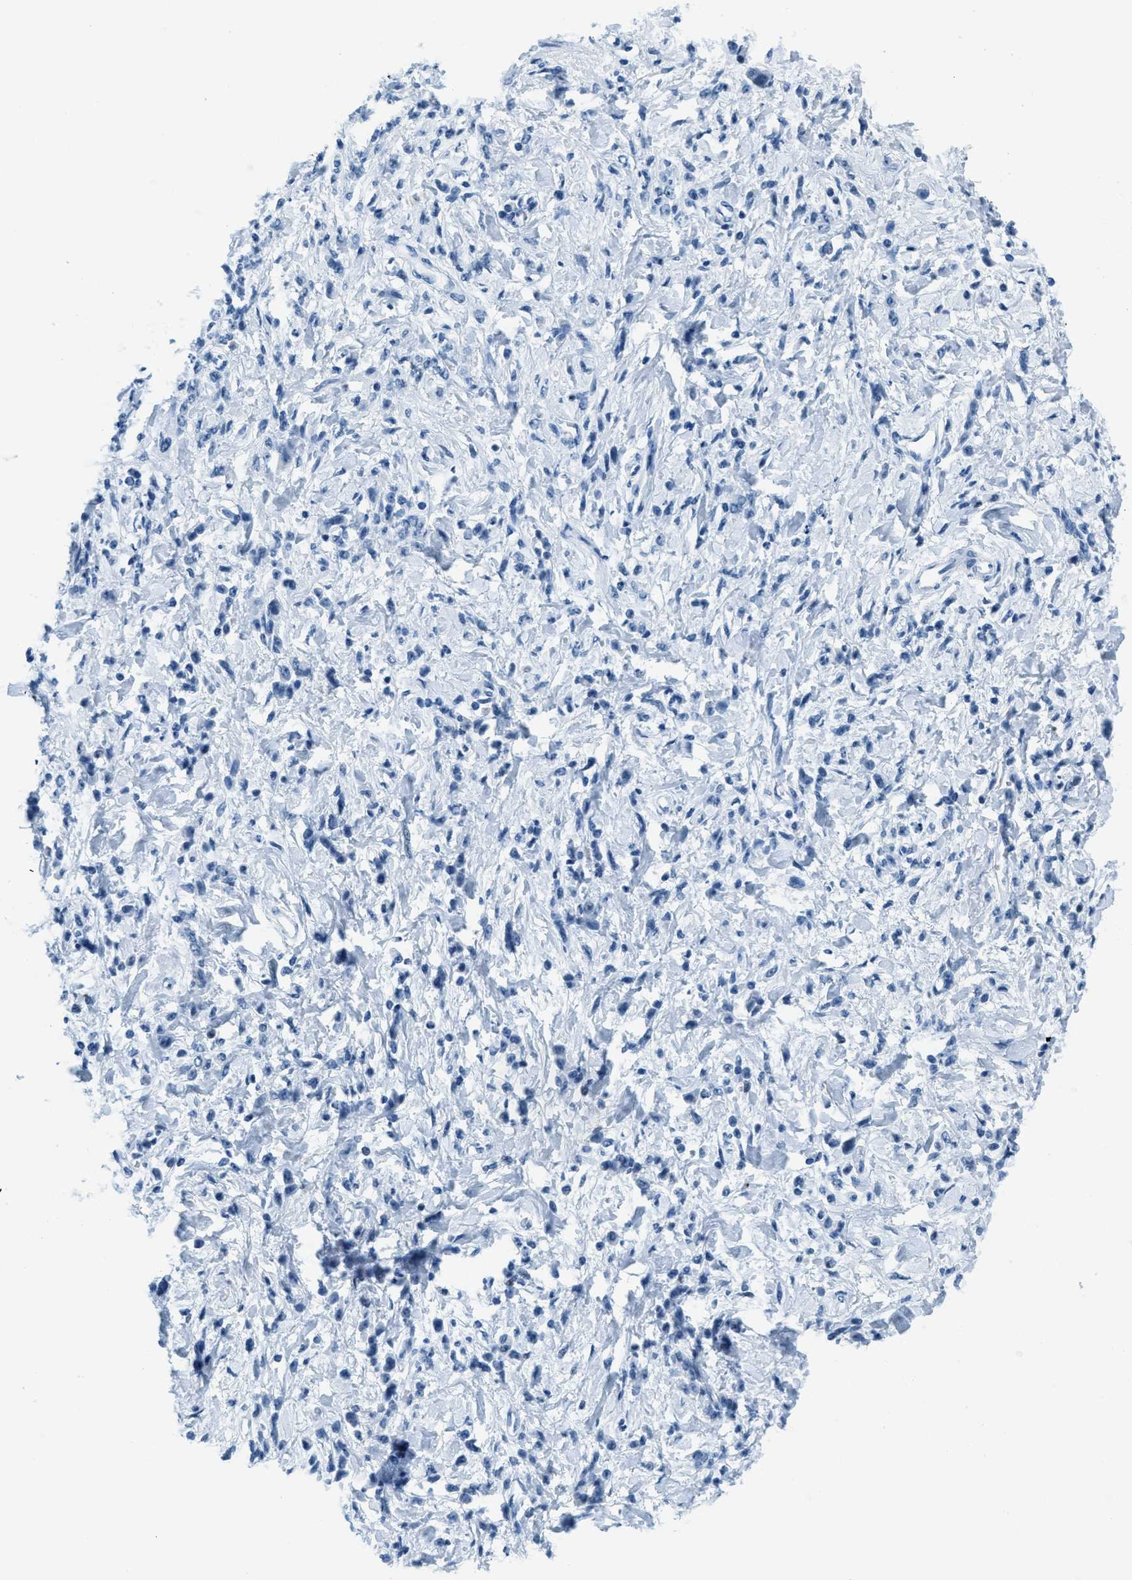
{"staining": {"intensity": "negative", "quantity": "none", "location": "none"}, "tissue": "stomach cancer", "cell_type": "Tumor cells", "image_type": "cancer", "snomed": [{"axis": "morphology", "description": "Normal tissue, NOS"}, {"axis": "morphology", "description": "Adenocarcinoma, NOS"}, {"axis": "topography", "description": "Stomach"}], "caption": "Immunohistochemistry (IHC) photomicrograph of neoplastic tissue: stomach adenocarcinoma stained with DAB demonstrates no significant protein staining in tumor cells.", "gene": "PLA2G2A", "patient": {"sex": "male", "age": 82}}